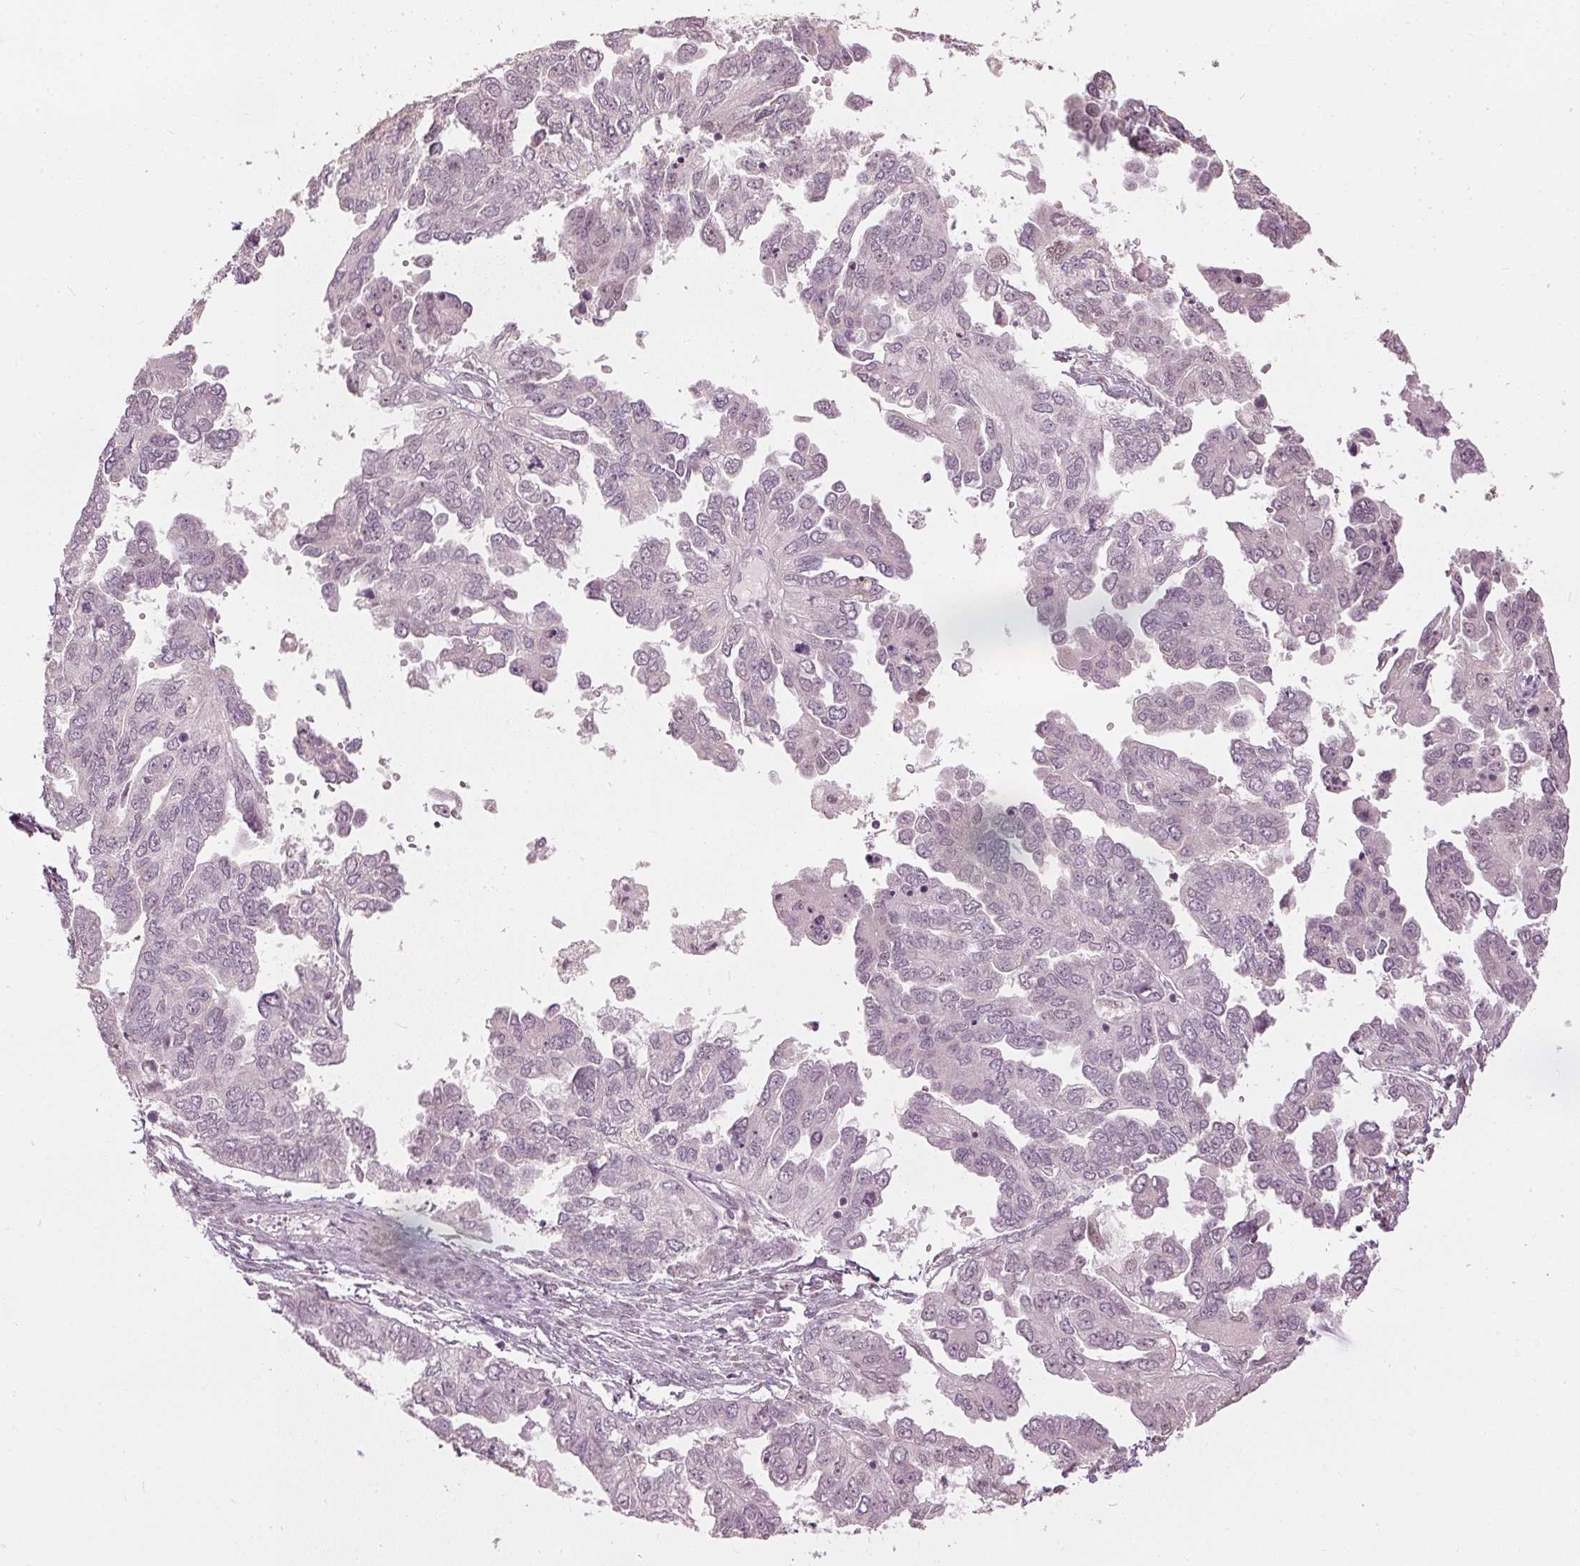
{"staining": {"intensity": "negative", "quantity": "none", "location": "none"}, "tissue": "ovarian cancer", "cell_type": "Tumor cells", "image_type": "cancer", "snomed": [{"axis": "morphology", "description": "Cystadenocarcinoma, serous, NOS"}, {"axis": "topography", "description": "Ovary"}], "caption": "This is an immunohistochemistry (IHC) photomicrograph of serous cystadenocarcinoma (ovarian). There is no expression in tumor cells.", "gene": "SLC39A3", "patient": {"sex": "female", "age": 53}}